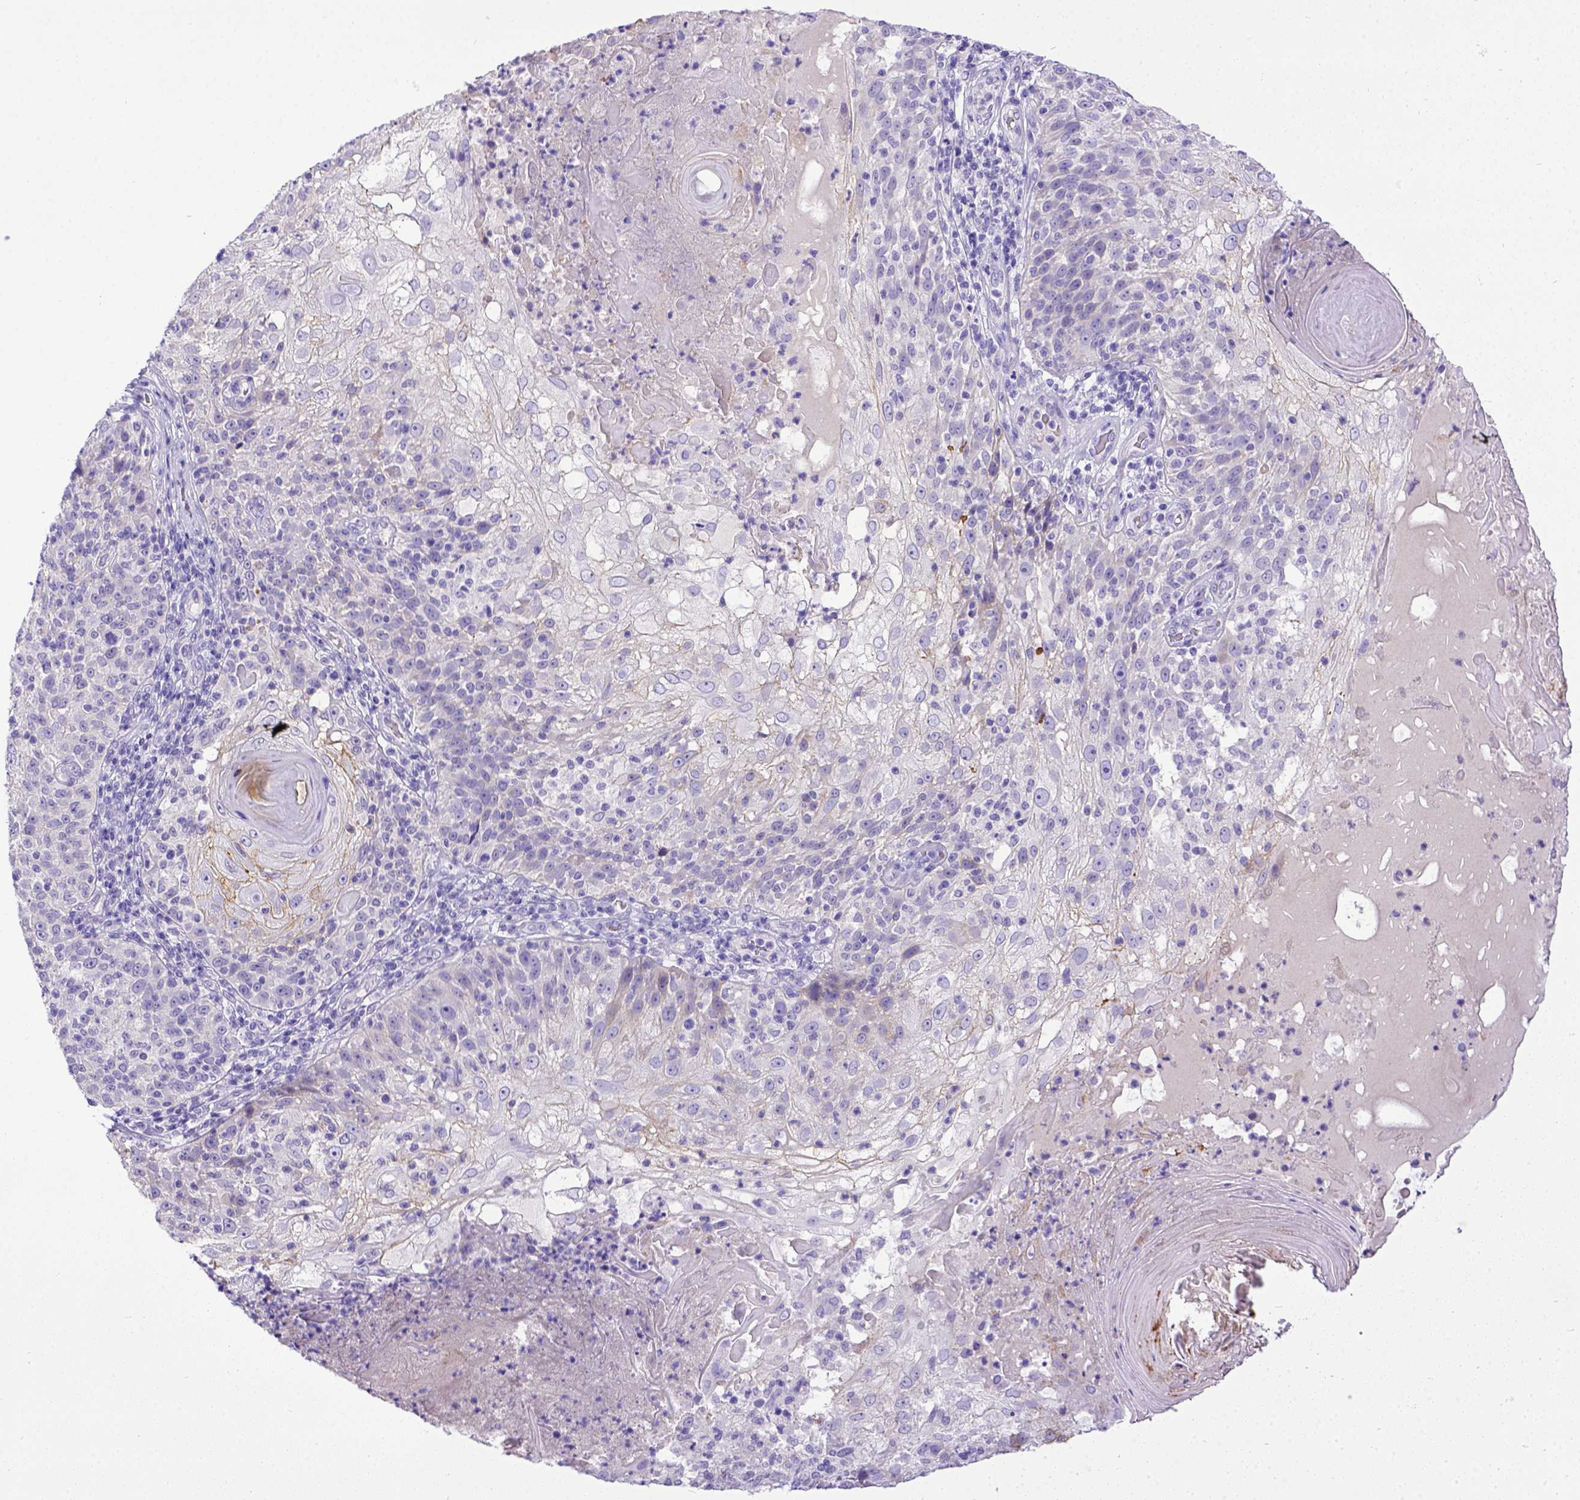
{"staining": {"intensity": "negative", "quantity": "none", "location": "none"}, "tissue": "skin cancer", "cell_type": "Tumor cells", "image_type": "cancer", "snomed": [{"axis": "morphology", "description": "Normal tissue, NOS"}, {"axis": "morphology", "description": "Squamous cell carcinoma, NOS"}, {"axis": "topography", "description": "Skin"}], "caption": "Skin cancer (squamous cell carcinoma) stained for a protein using immunohistochemistry (IHC) displays no positivity tumor cells.", "gene": "BTN1A1", "patient": {"sex": "female", "age": 83}}